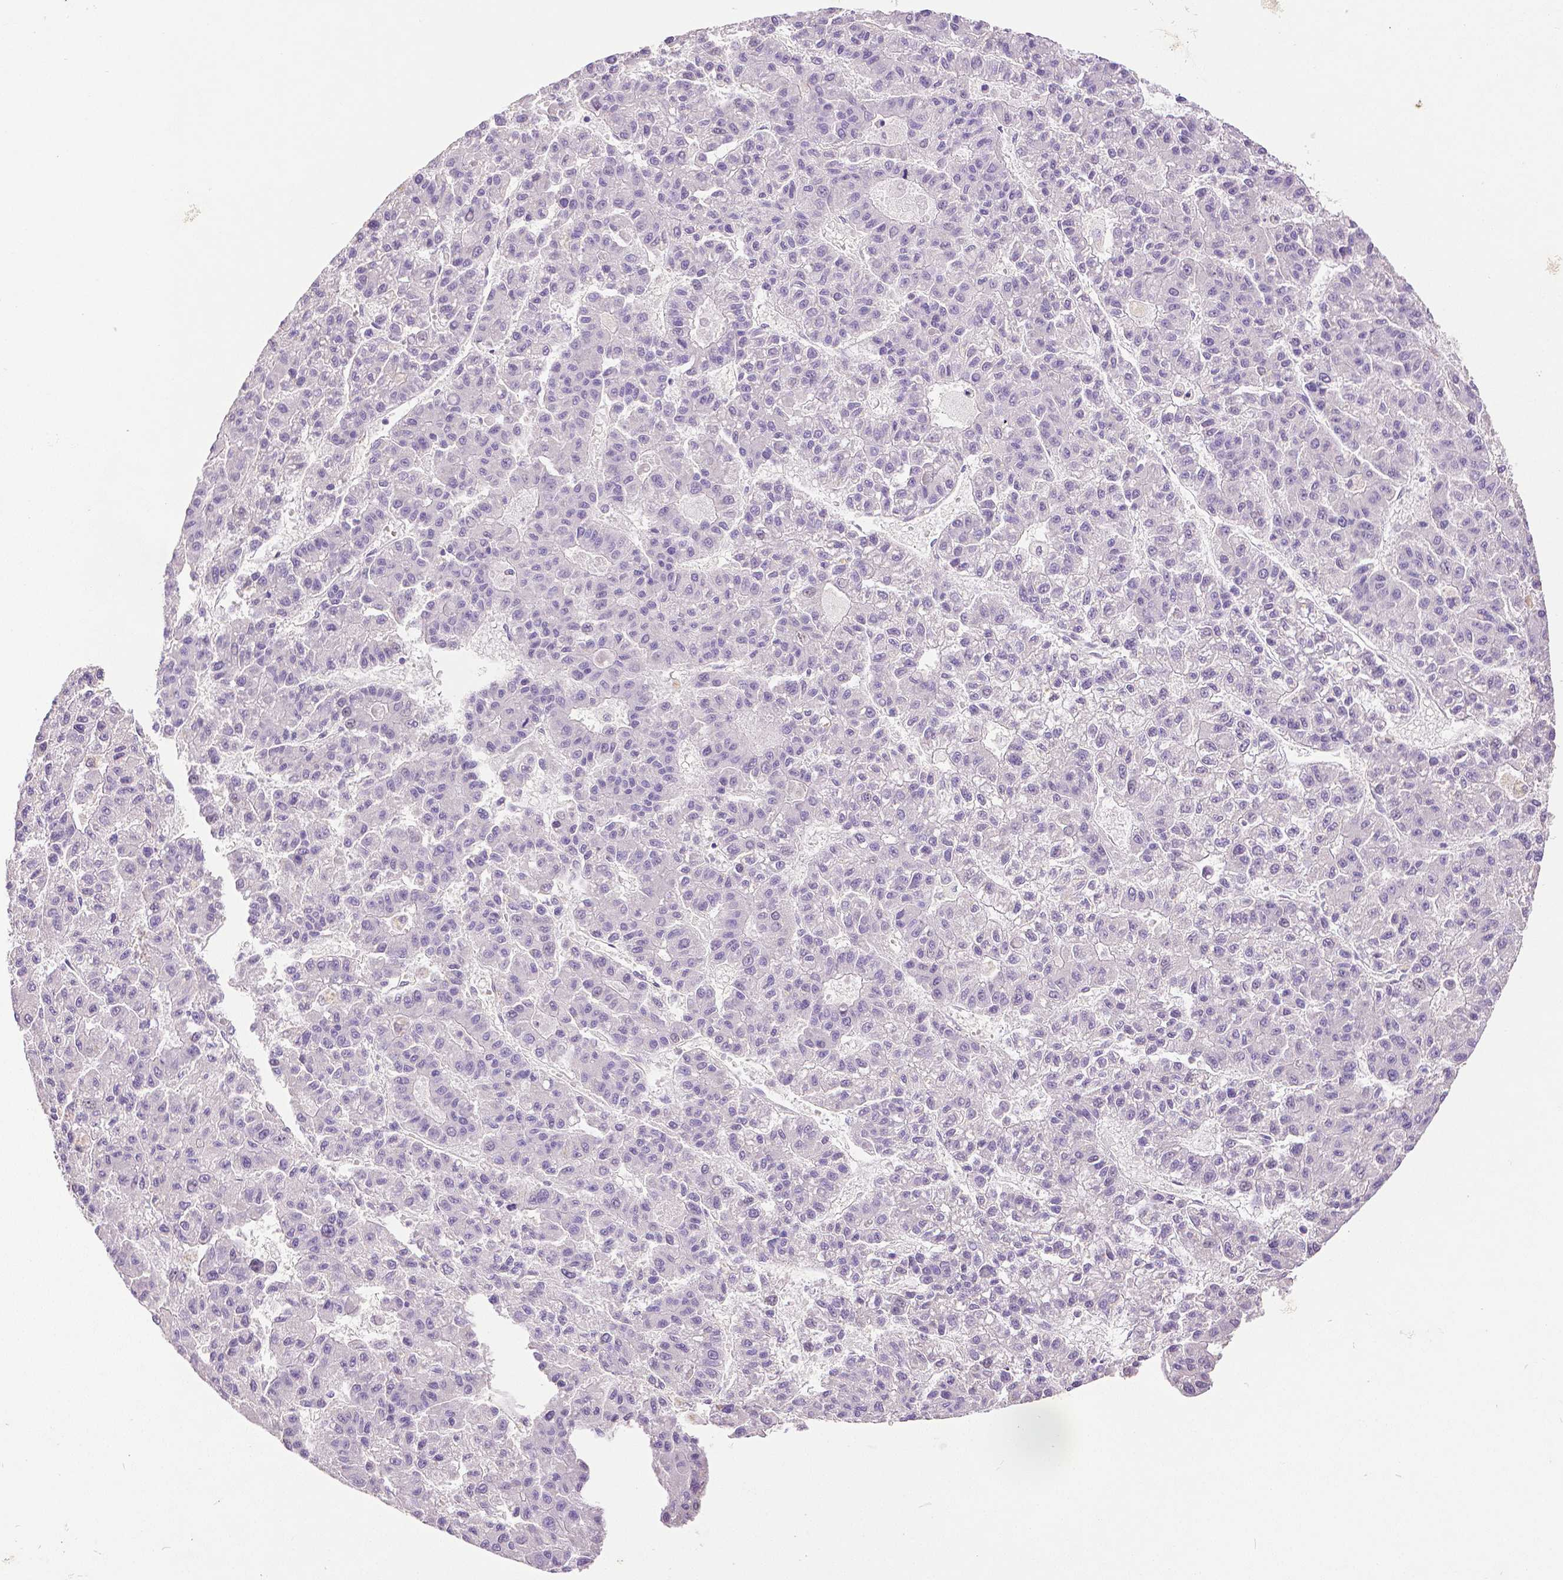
{"staining": {"intensity": "negative", "quantity": "none", "location": "none"}, "tissue": "liver cancer", "cell_type": "Tumor cells", "image_type": "cancer", "snomed": [{"axis": "morphology", "description": "Carcinoma, Hepatocellular, NOS"}, {"axis": "topography", "description": "Liver"}], "caption": "The histopathology image reveals no significant expression in tumor cells of liver cancer (hepatocellular carcinoma).", "gene": "THY1", "patient": {"sex": "male", "age": 70}}